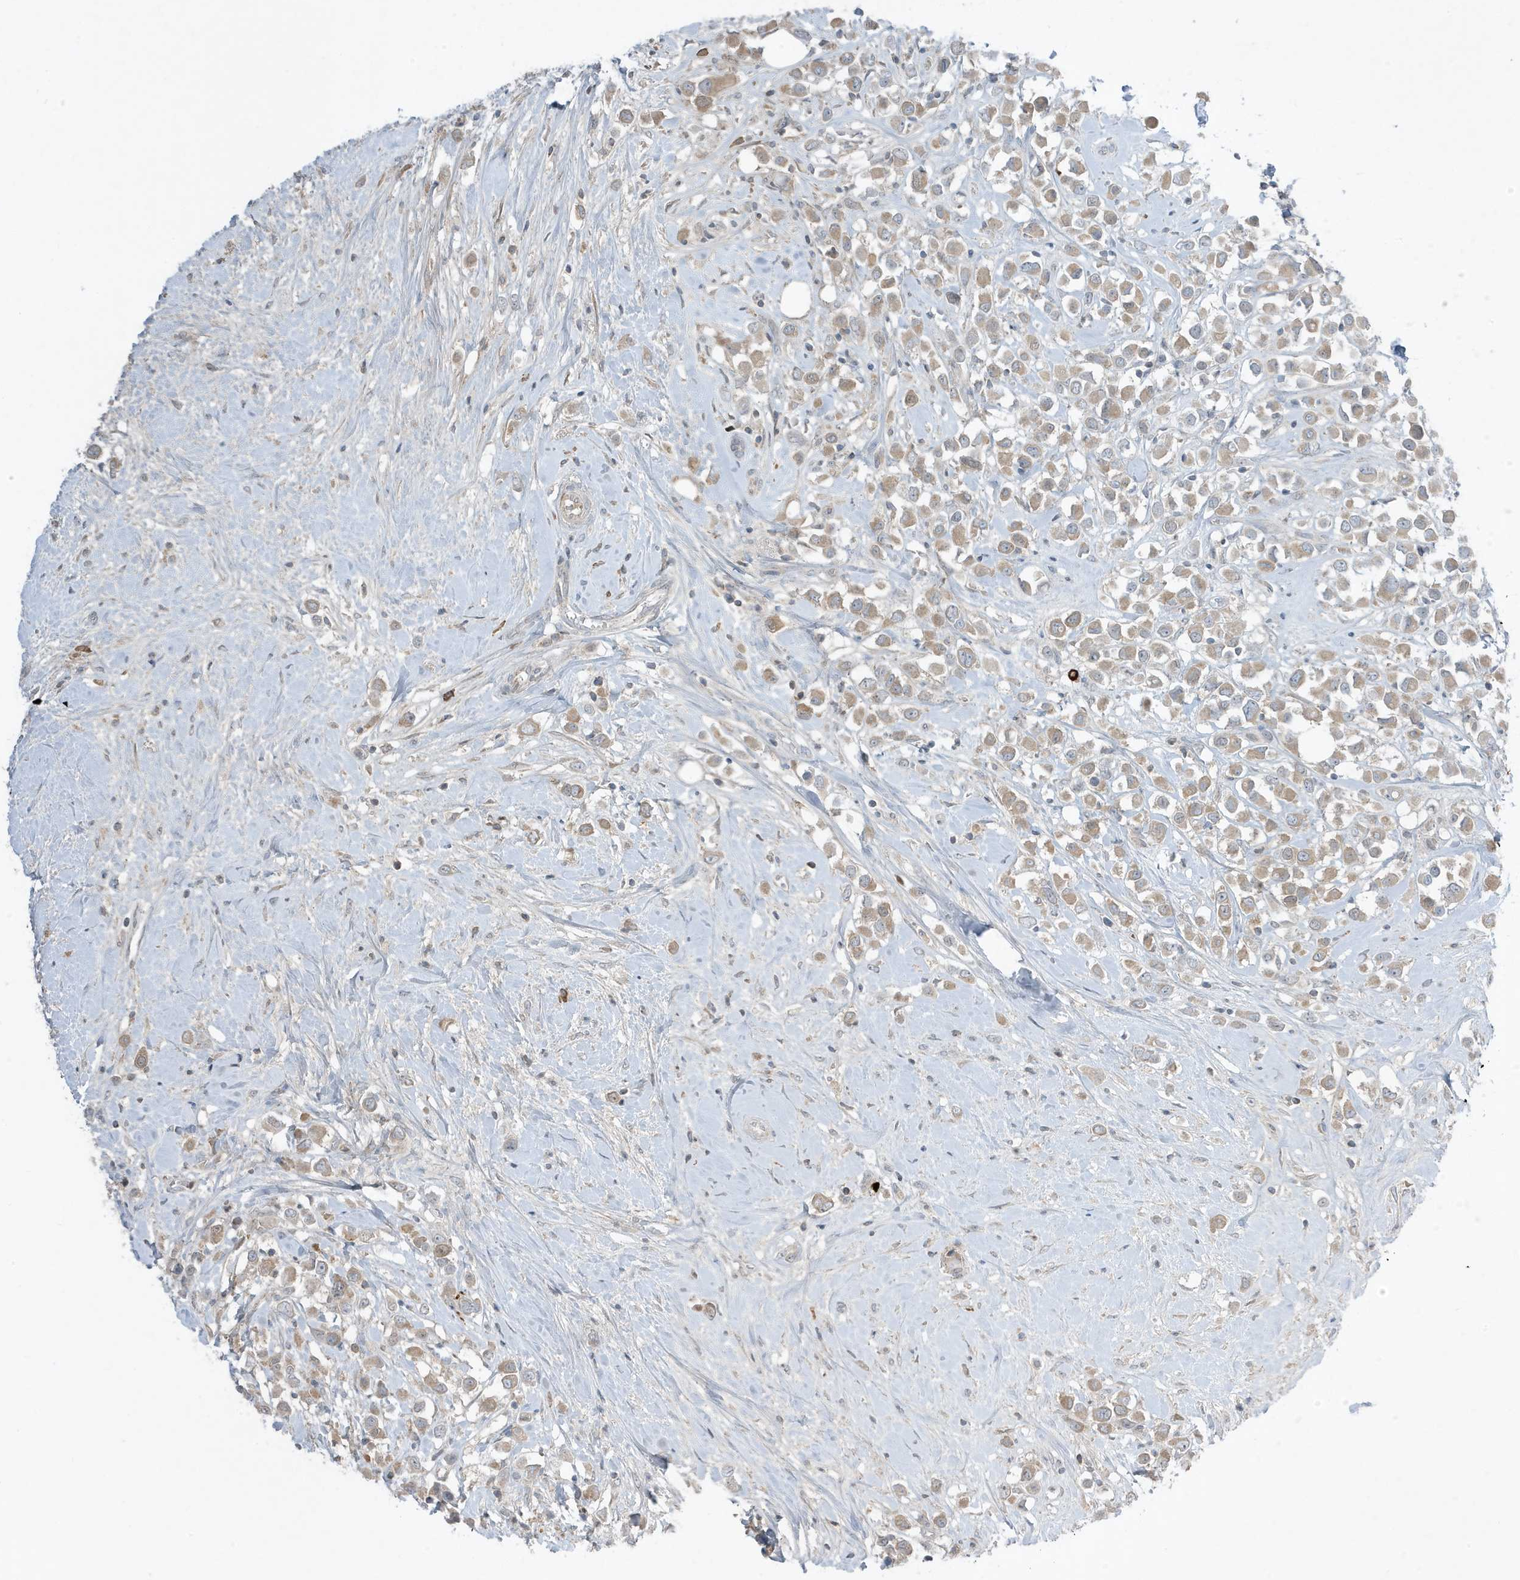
{"staining": {"intensity": "weak", "quantity": ">75%", "location": "cytoplasmic/membranous"}, "tissue": "breast cancer", "cell_type": "Tumor cells", "image_type": "cancer", "snomed": [{"axis": "morphology", "description": "Duct carcinoma"}, {"axis": "topography", "description": "Breast"}], "caption": "Protein expression analysis of breast cancer (invasive ductal carcinoma) displays weak cytoplasmic/membranous expression in about >75% of tumor cells. The staining was performed using DAB (3,3'-diaminobenzidine) to visualize the protein expression in brown, while the nuclei were stained in blue with hematoxylin (Magnification: 20x).", "gene": "FNDC1", "patient": {"sex": "female", "age": 61}}